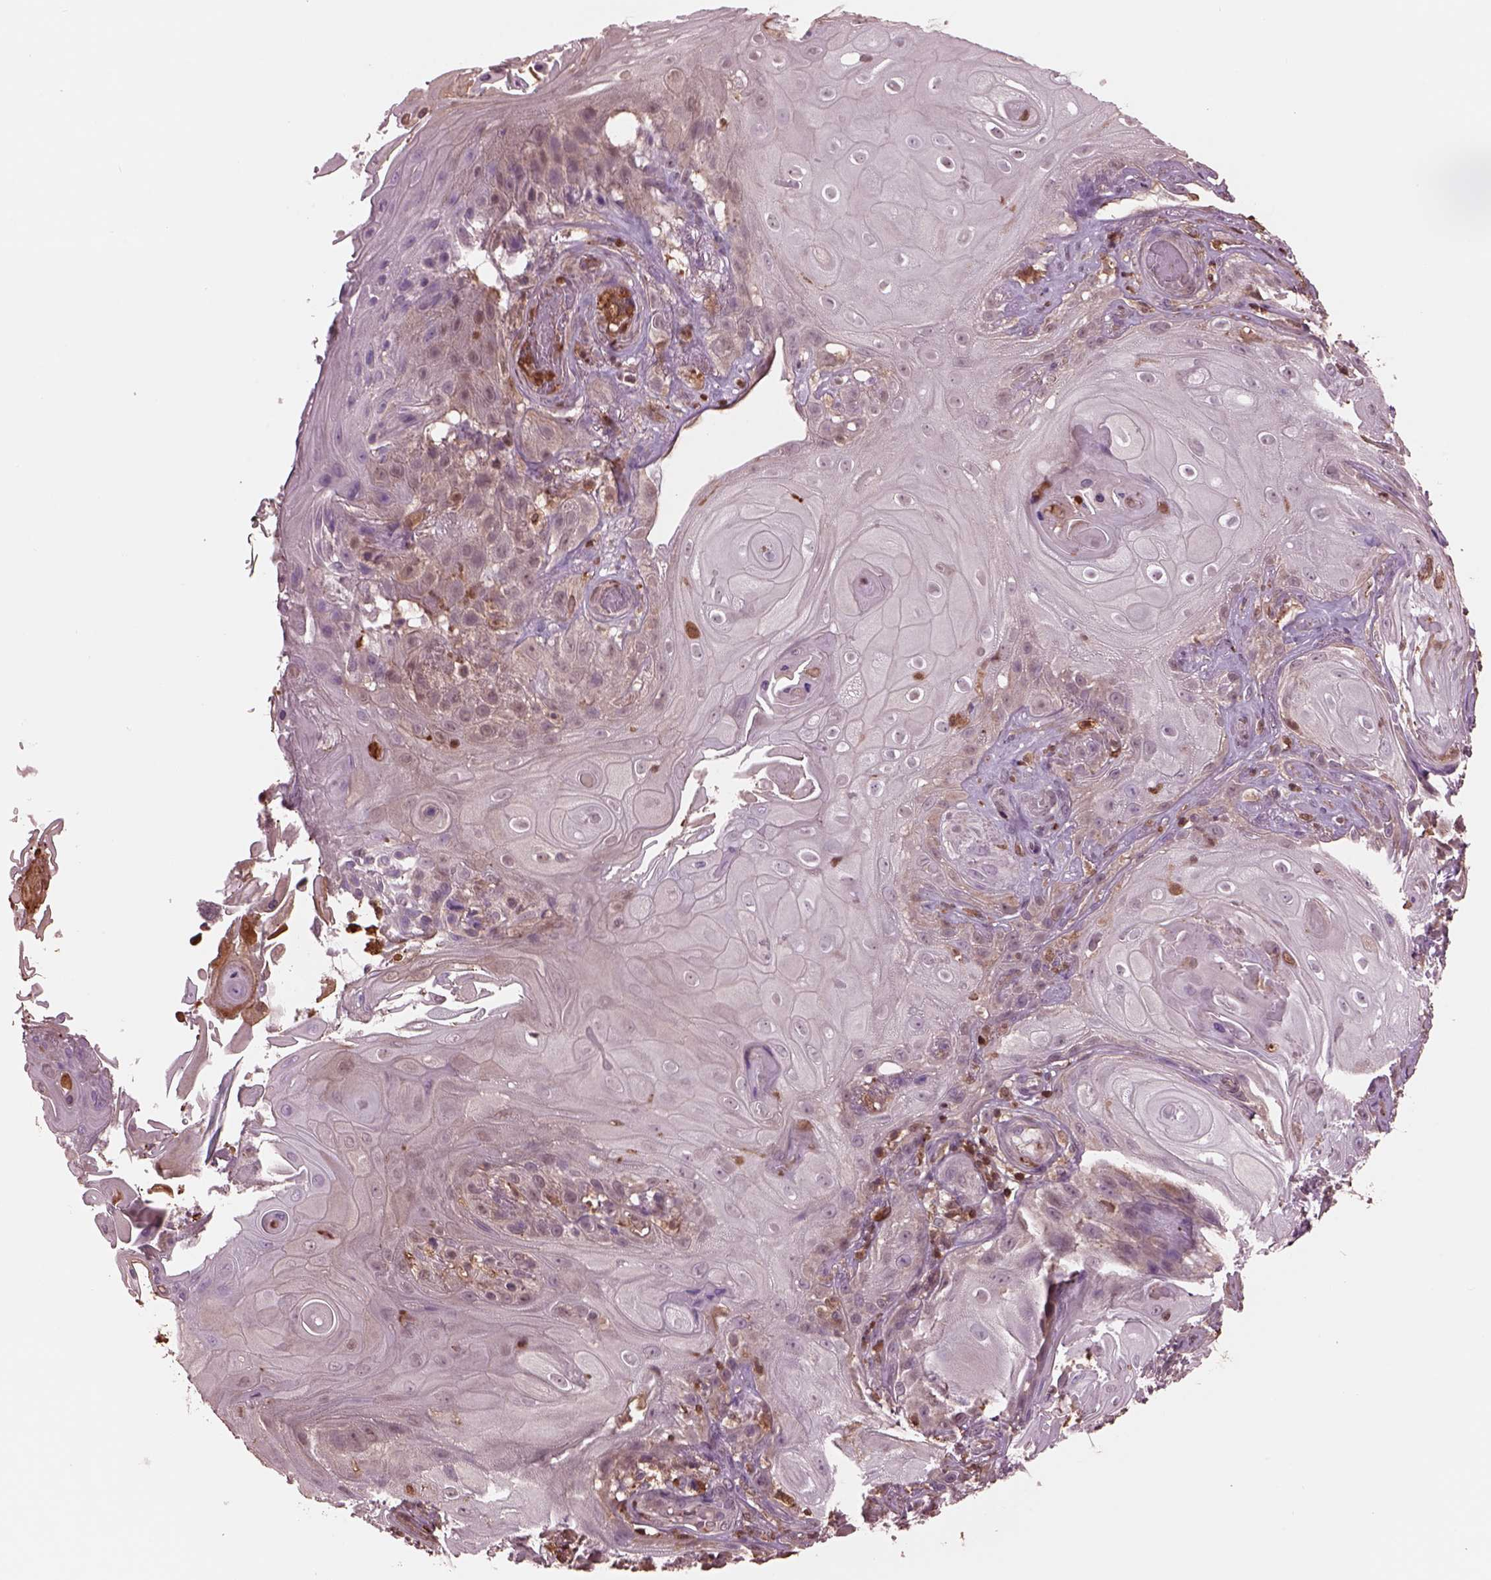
{"staining": {"intensity": "weak", "quantity": "<25%", "location": "cytoplasmic/membranous"}, "tissue": "skin cancer", "cell_type": "Tumor cells", "image_type": "cancer", "snomed": [{"axis": "morphology", "description": "Squamous cell carcinoma, NOS"}, {"axis": "topography", "description": "Skin"}], "caption": "Immunohistochemistry micrograph of neoplastic tissue: skin cancer (squamous cell carcinoma) stained with DAB (3,3'-diaminobenzidine) displays no significant protein expression in tumor cells. (Brightfield microscopy of DAB (3,3'-diaminobenzidine) IHC at high magnification).", "gene": "IL31RA", "patient": {"sex": "male", "age": 62}}